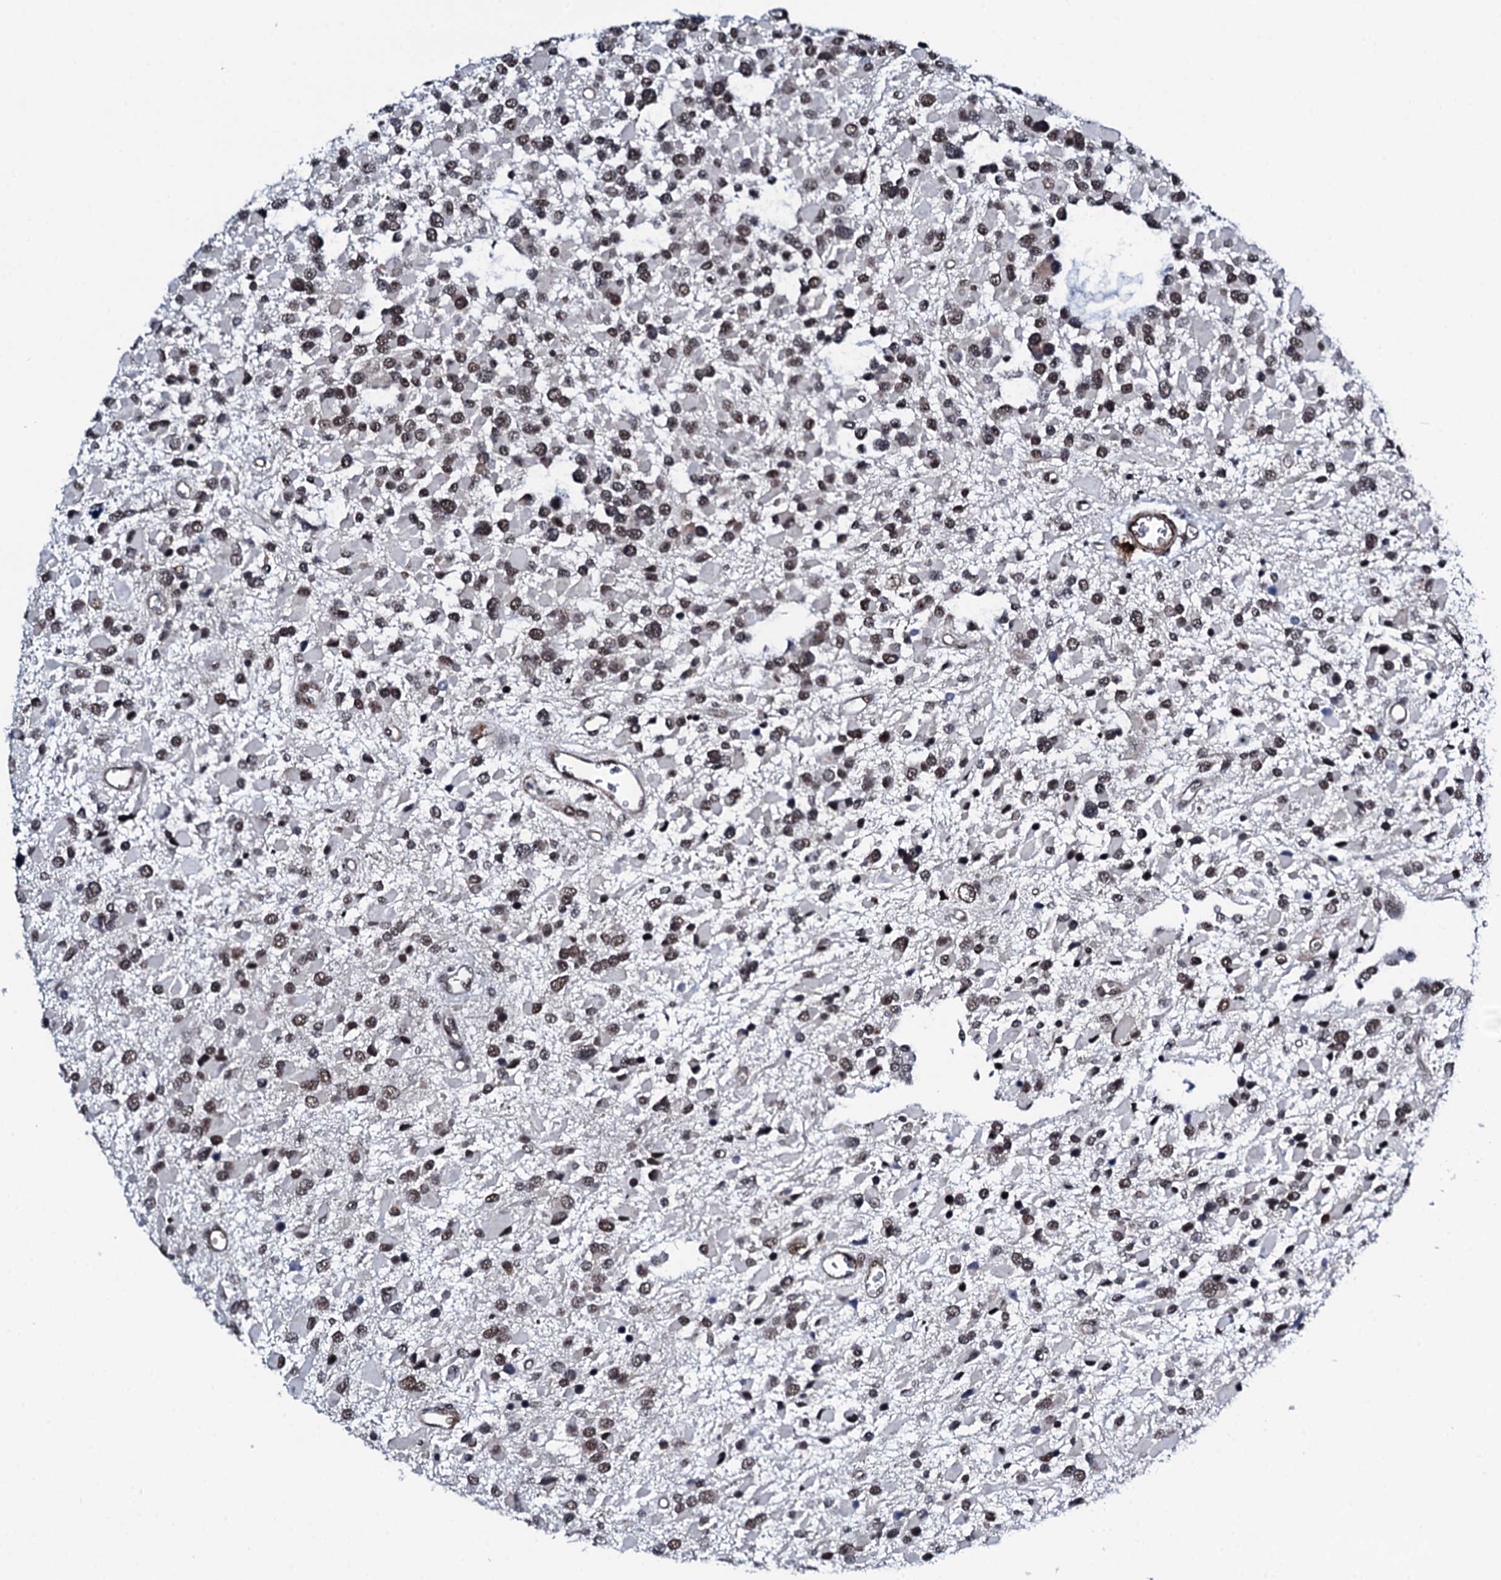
{"staining": {"intensity": "moderate", "quantity": ">75%", "location": "nuclear"}, "tissue": "glioma", "cell_type": "Tumor cells", "image_type": "cancer", "snomed": [{"axis": "morphology", "description": "Glioma, malignant, High grade"}, {"axis": "topography", "description": "Brain"}], "caption": "Immunohistochemical staining of human malignant high-grade glioma reveals medium levels of moderate nuclear protein expression in about >75% of tumor cells.", "gene": "CWC15", "patient": {"sex": "male", "age": 53}}